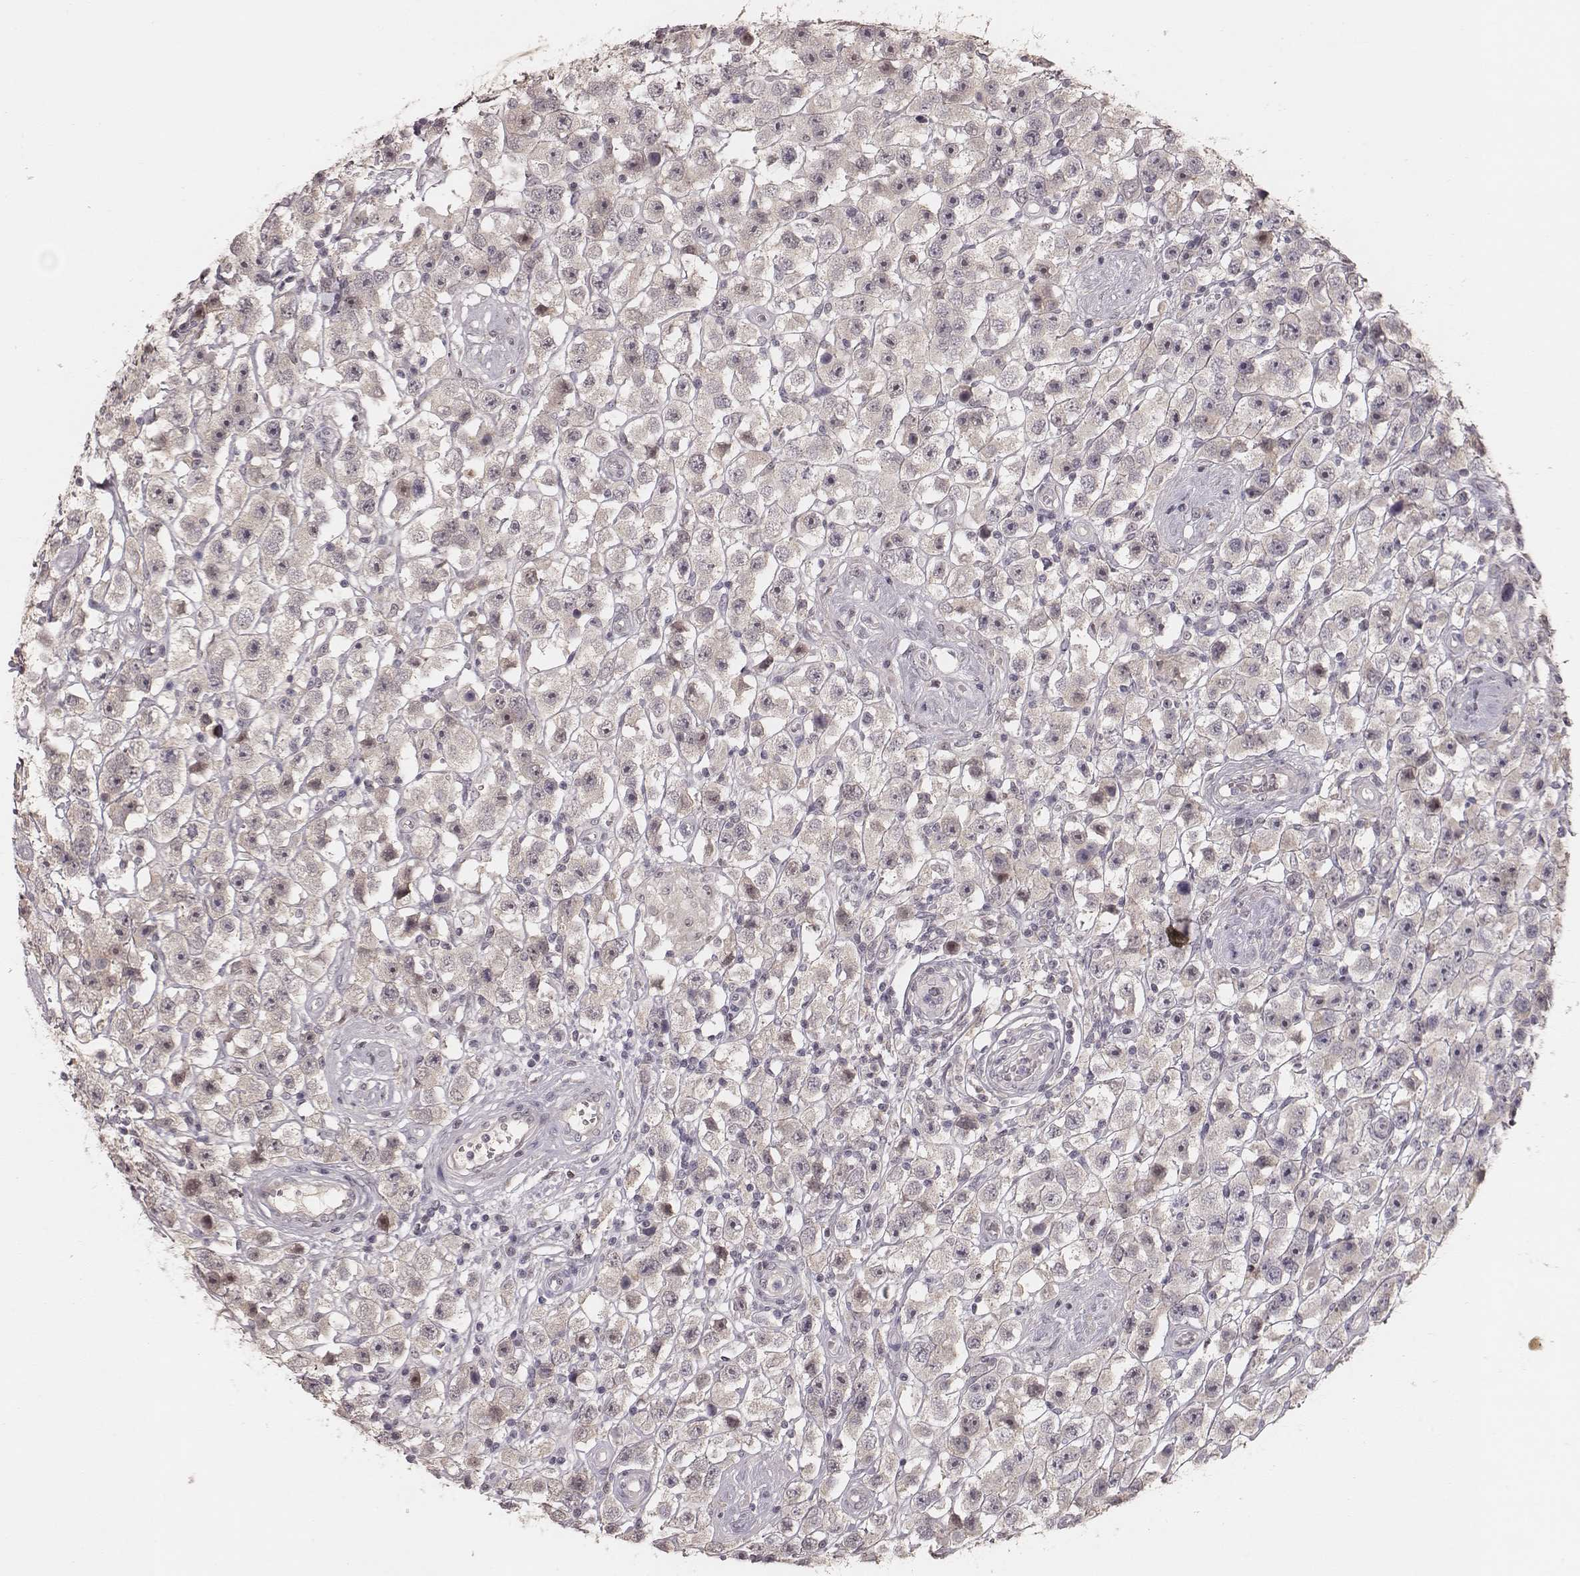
{"staining": {"intensity": "negative", "quantity": "none", "location": "none"}, "tissue": "testis cancer", "cell_type": "Tumor cells", "image_type": "cancer", "snomed": [{"axis": "morphology", "description": "Seminoma, NOS"}, {"axis": "topography", "description": "Testis"}], "caption": "Tumor cells are negative for brown protein staining in testis seminoma.", "gene": "FAM13B", "patient": {"sex": "male", "age": 45}}